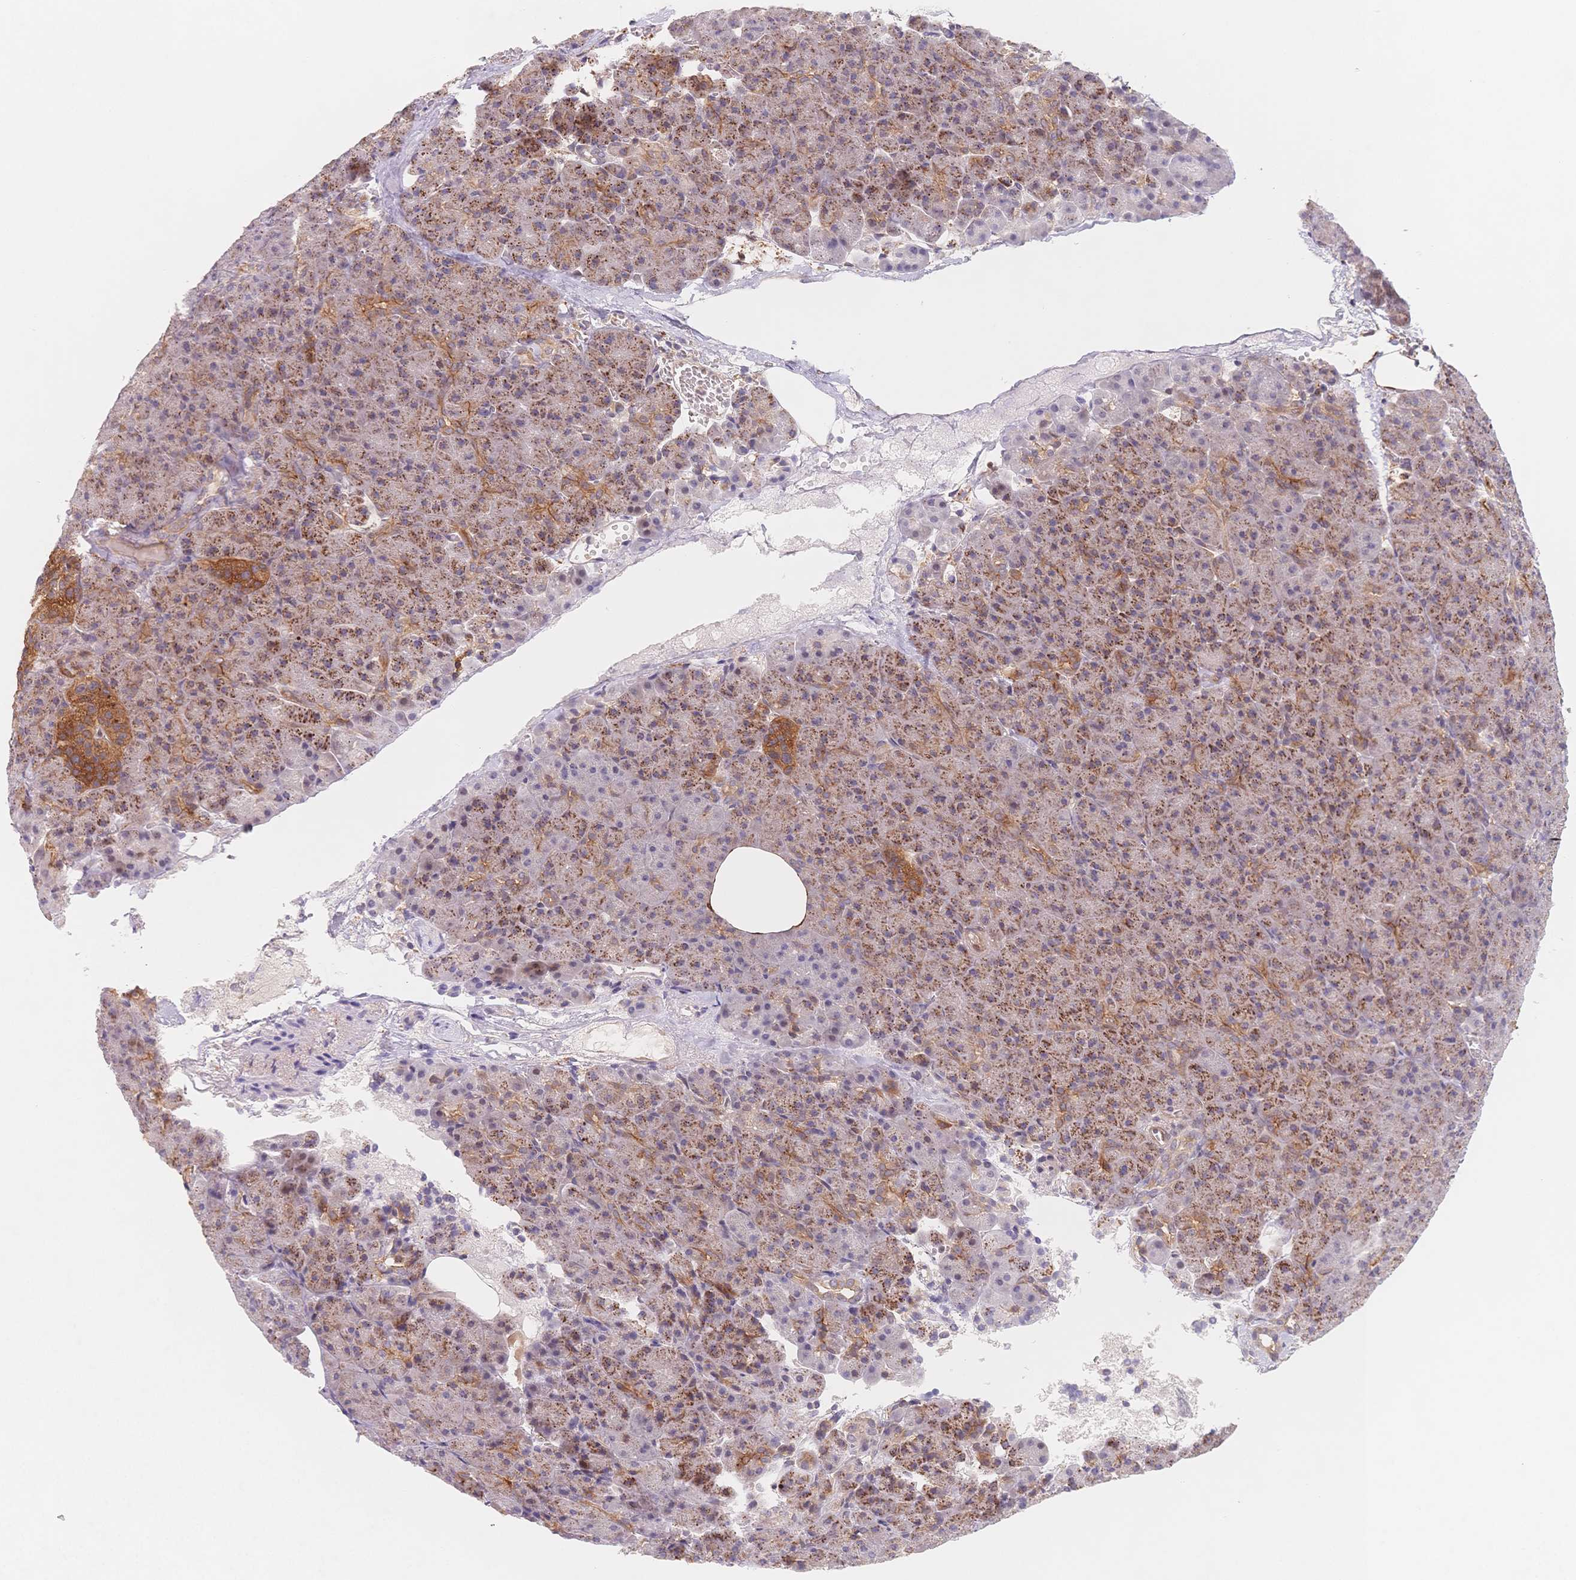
{"staining": {"intensity": "moderate", "quantity": "25%-75%", "location": "cytoplasmic/membranous"}, "tissue": "pancreas", "cell_type": "Exocrine glandular cells", "image_type": "normal", "snomed": [{"axis": "morphology", "description": "Normal tissue, NOS"}, {"axis": "topography", "description": "Pancreas"}], "caption": "Immunohistochemical staining of unremarkable pancreas shows medium levels of moderate cytoplasmic/membranous expression in approximately 25%-75% of exocrine glandular cells. (brown staining indicates protein expression, while blue staining denotes nuclei).", "gene": "C12orf75", "patient": {"sex": "female", "age": 74}}